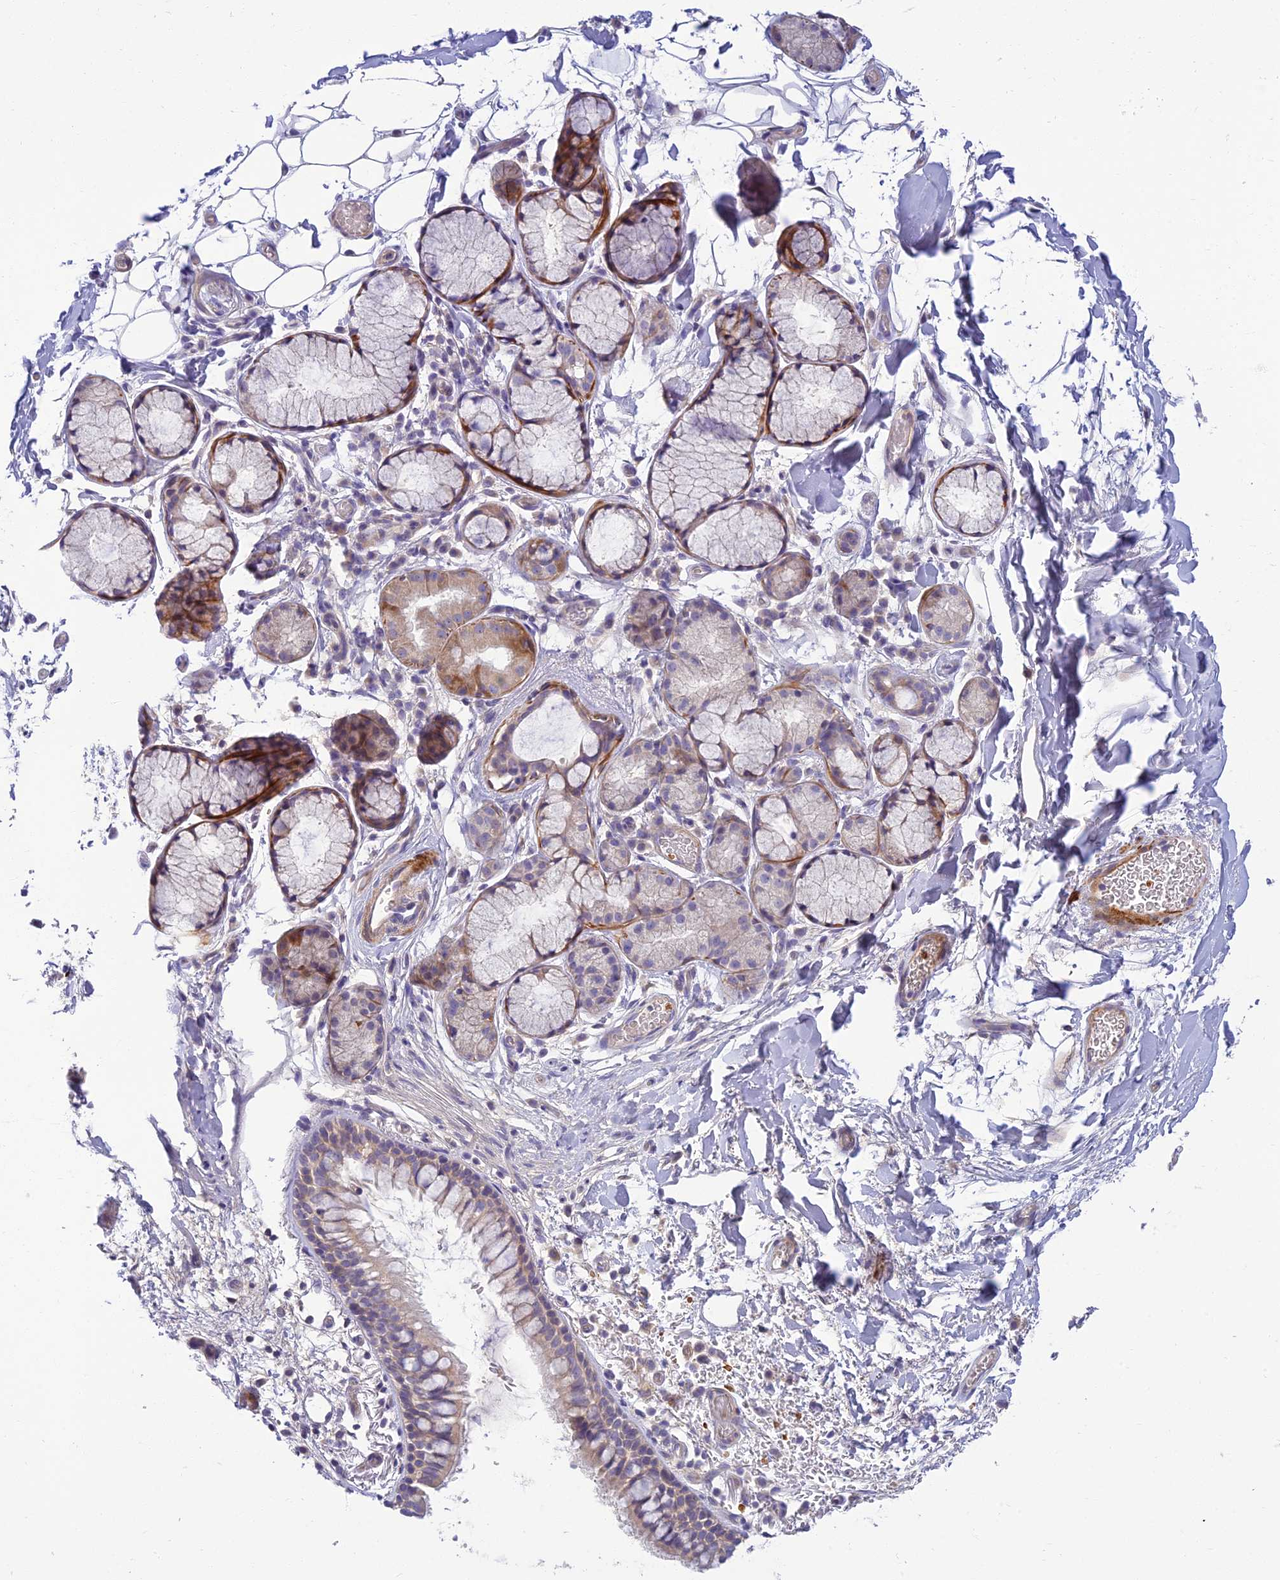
{"staining": {"intensity": "weak", "quantity": "25%-75%", "location": "cytoplasmic/membranous"}, "tissue": "bronchus", "cell_type": "Respiratory epithelial cells", "image_type": "normal", "snomed": [{"axis": "morphology", "description": "Normal tissue, NOS"}, {"axis": "topography", "description": "Bronchus"}], "caption": "Immunohistochemistry of unremarkable human bronchus reveals low levels of weak cytoplasmic/membranous positivity in approximately 25%-75% of respiratory epithelial cells. Ihc stains the protein in brown and the nuclei are stained blue.", "gene": "CLIP4", "patient": {"sex": "male", "age": 65}}